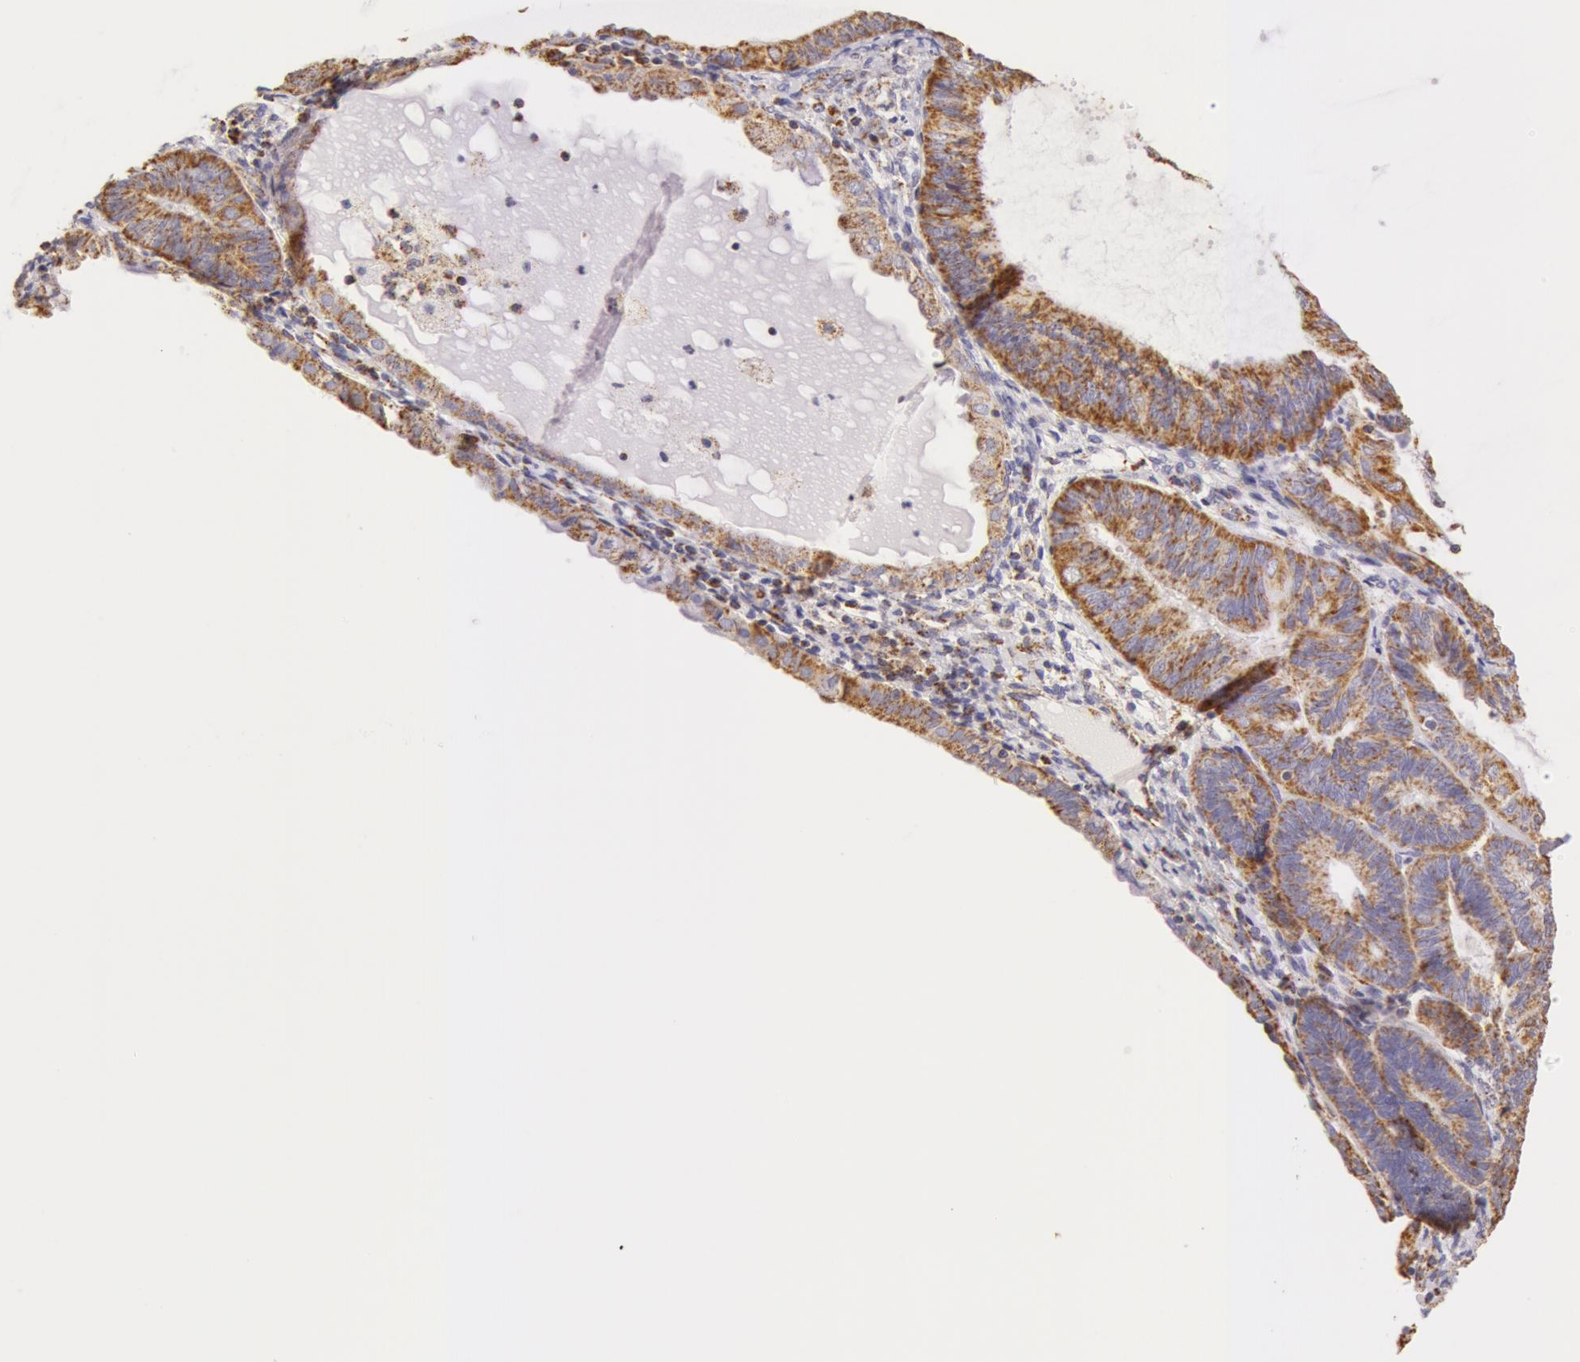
{"staining": {"intensity": "moderate", "quantity": ">75%", "location": "cytoplasmic/membranous"}, "tissue": "endometrial cancer", "cell_type": "Tumor cells", "image_type": "cancer", "snomed": [{"axis": "morphology", "description": "Adenocarcinoma, NOS"}, {"axis": "topography", "description": "Endometrium"}], "caption": "Tumor cells show medium levels of moderate cytoplasmic/membranous positivity in approximately >75% of cells in adenocarcinoma (endometrial).", "gene": "ATP5F1B", "patient": {"sex": "female", "age": 63}}